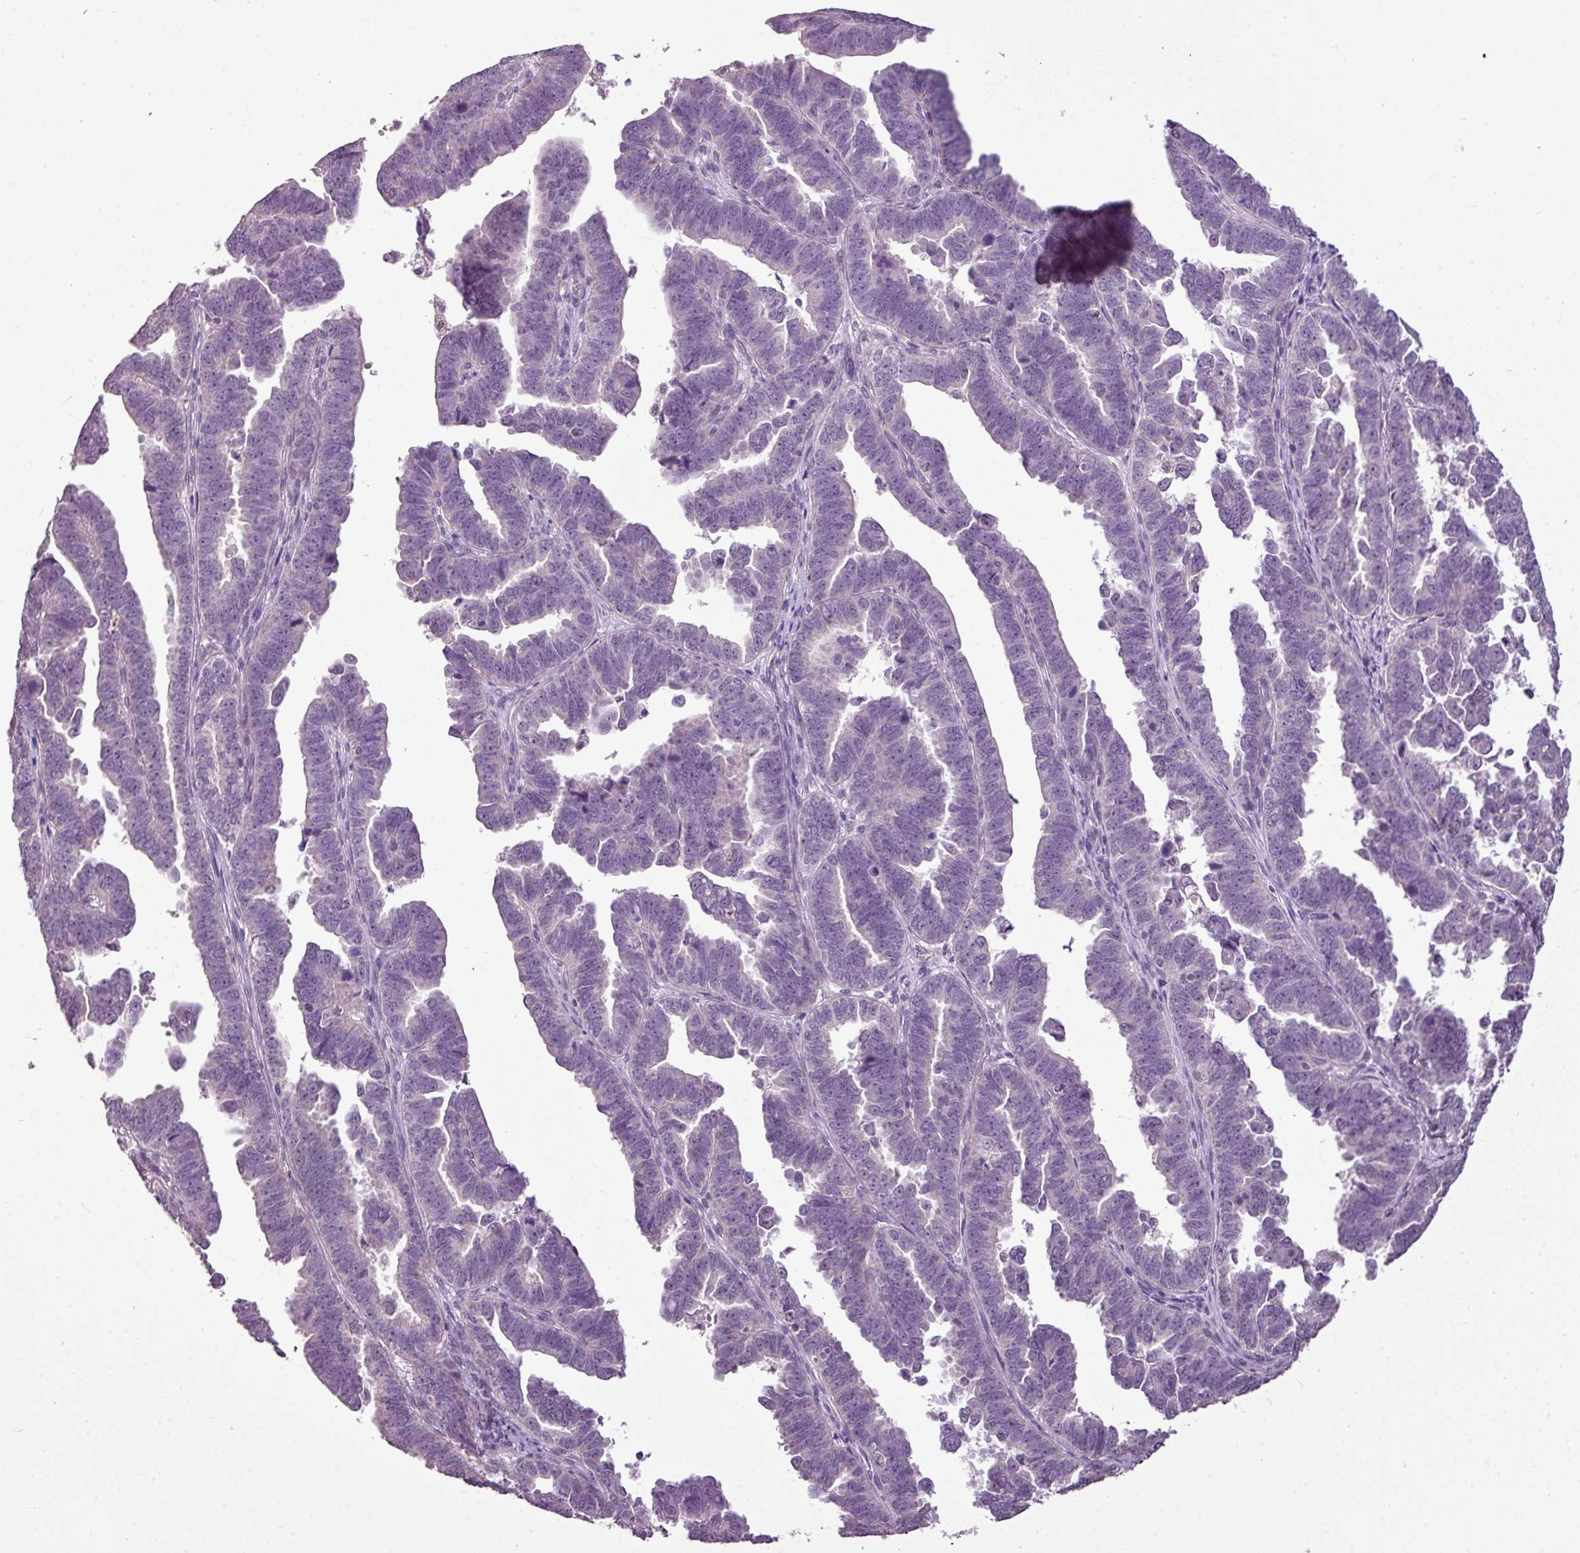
{"staining": {"intensity": "negative", "quantity": "none", "location": "none"}, "tissue": "endometrial cancer", "cell_type": "Tumor cells", "image_type": "cancer", "snomed": [{"axis": "morphology", "description": "Adenocarcinoma, NOS"}, {"axis": "topography", "description": "Endometrium"}], "caption": "Immunohistochemistry of adenocarcinoma (endometrial) reveals no positivity in tumor cells.", "gene": "ALDH2", "patient": {"sex": "female", "age": 75}}